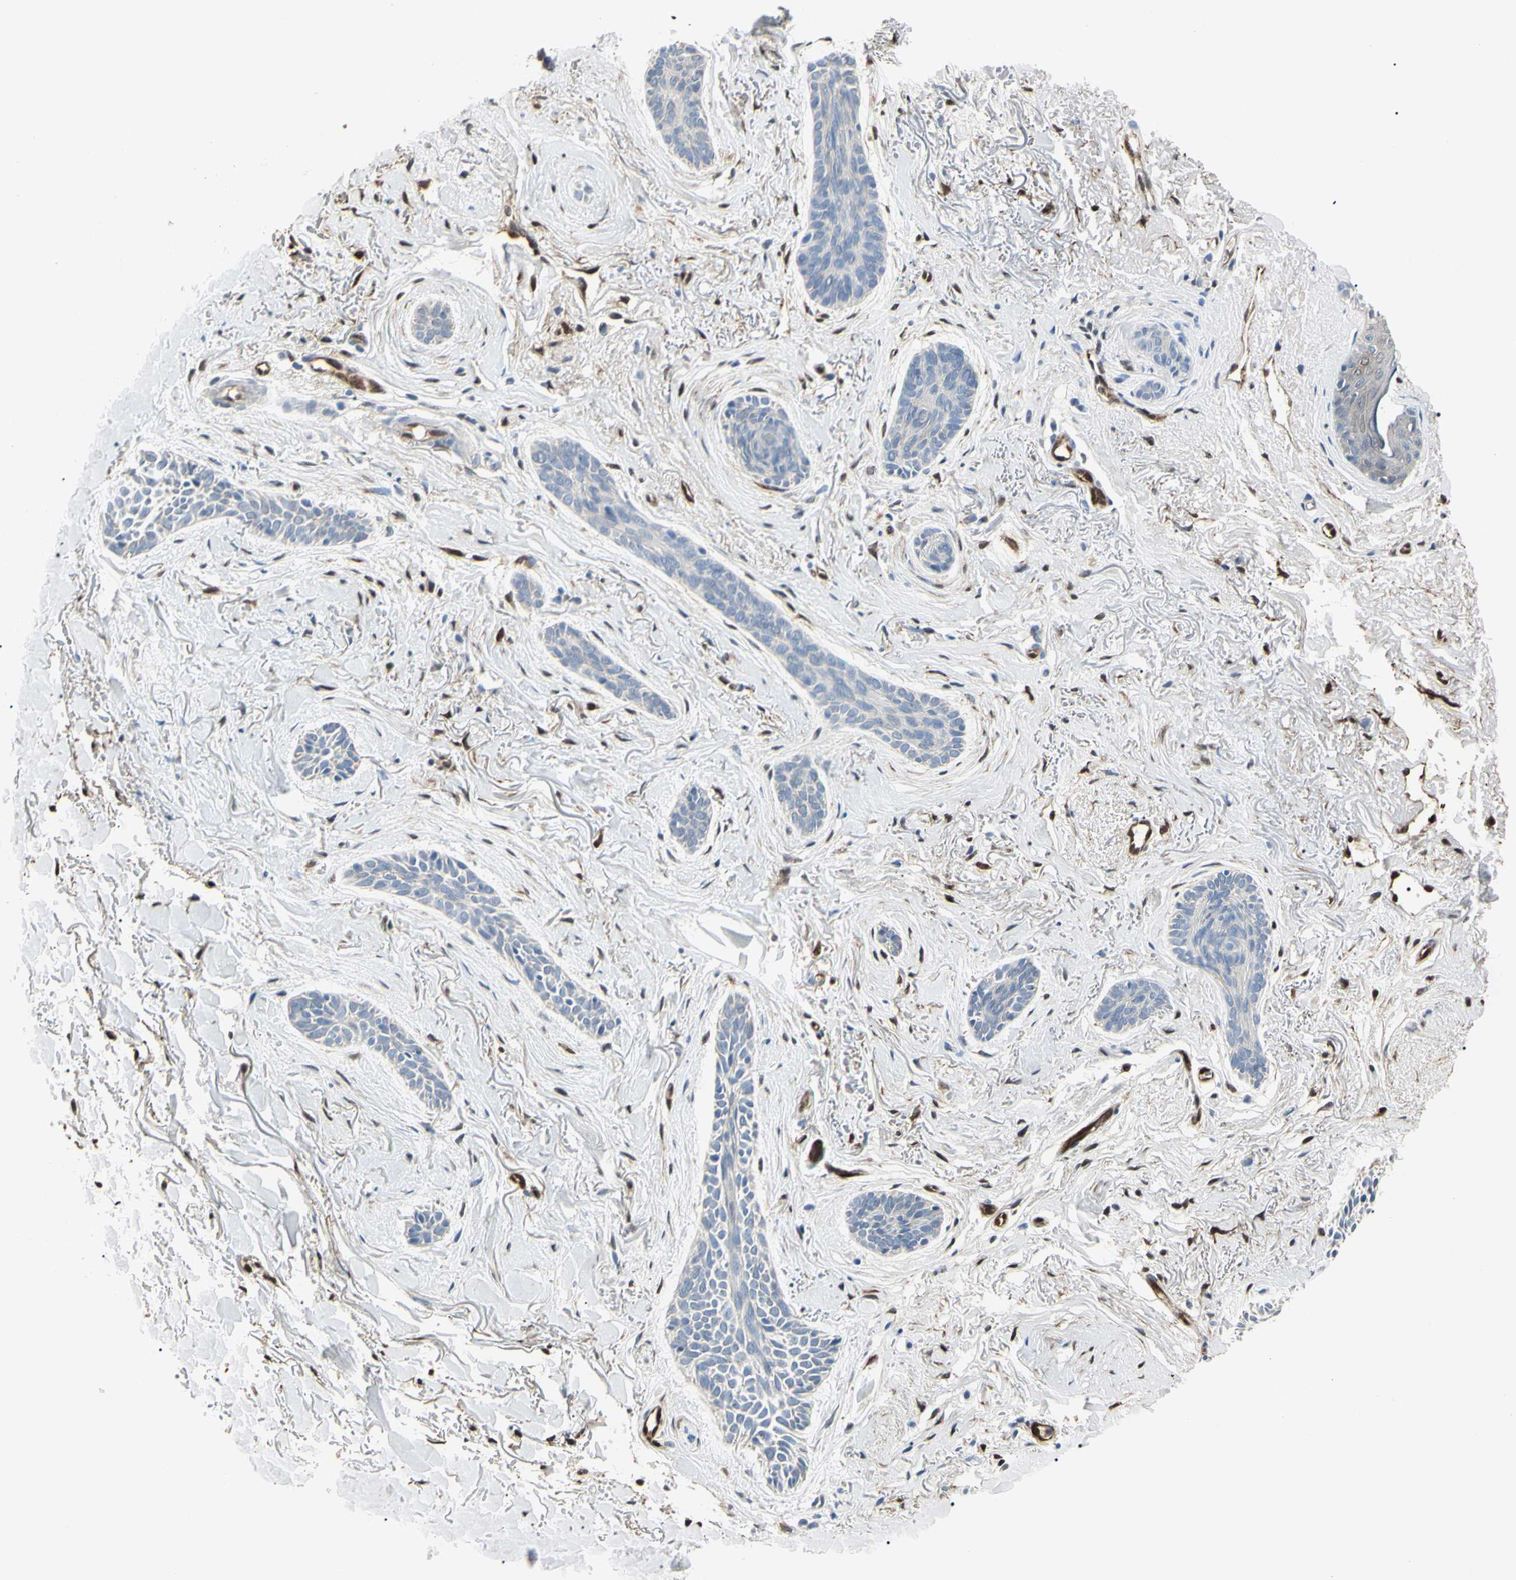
{"staining": {"intensity": "negative", "quantity": "none", "location": "none"}, "tissue": "skin cancer", "cell_type": "Tumor cells", "image_type": "cancer", "snomed": [{"axis": "morphology", "description": "Basal cell carcinoma"}, {"axis": "topography", "description": "Skin"}], "caption": "IHC of basal cell carcinoma (skin) exhibits no positivity in tumor cells.", "gene": "AKR1C3", "patient": {"sex": "female", "age": 84}}